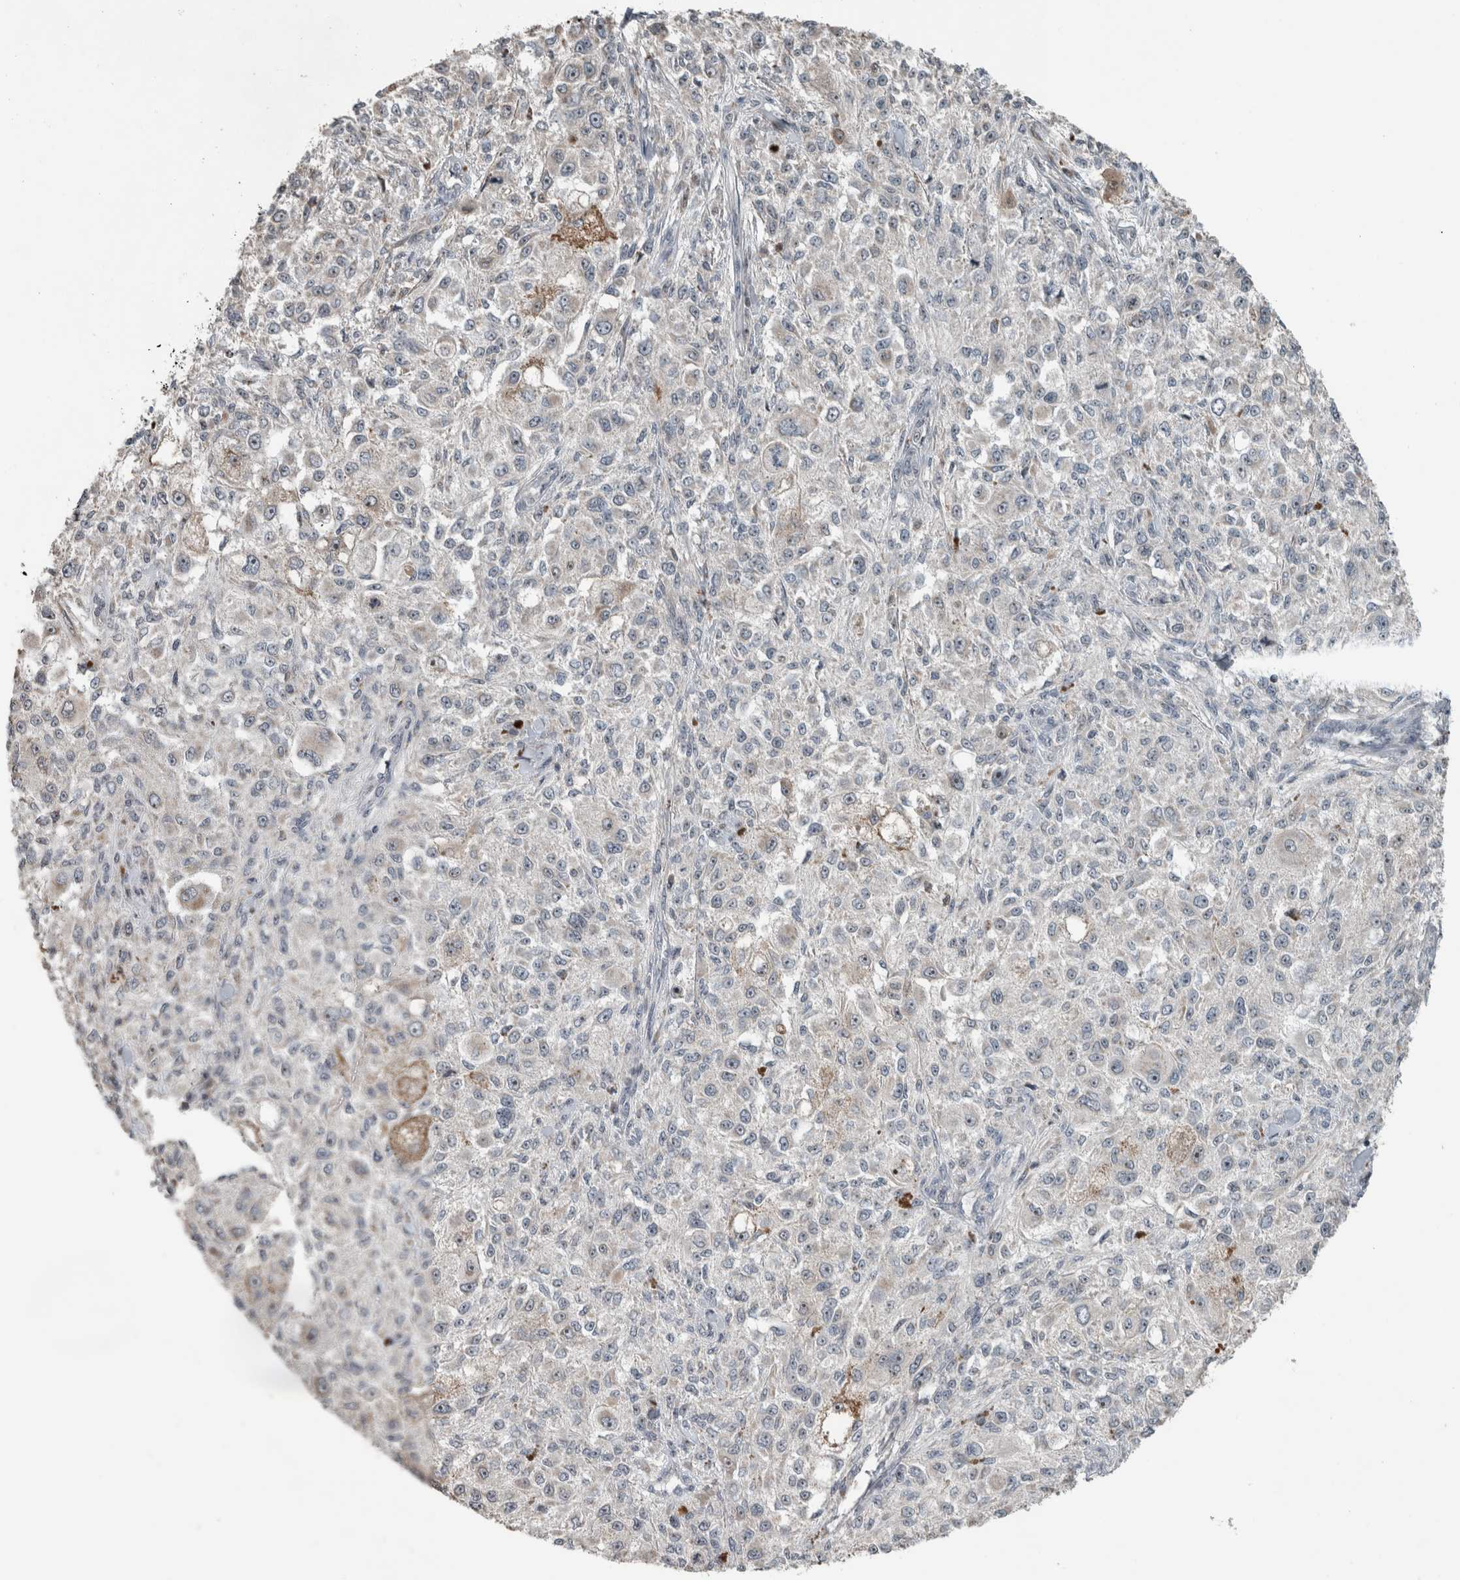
{"staining": {"intensity": "negative", "quantity": "none", "location": "none"}, "tissue": "melanoma", "cell_type": "Tumor cells", "image_type": "cancer", "snomed": [{"axis": "morphology", "description": "Necrosis, NOS"}, {"axis": "morphology", "description": "Malignant melanoma, NOS"}, {"axis": "topography", "description": "Skin"}], "caption": "Malignant melanoma was stained to show a protein in brown. There is no significant expression in tumor cells.", "gene": "RPF1", "patient": {"sex": "female", "age": 87}}